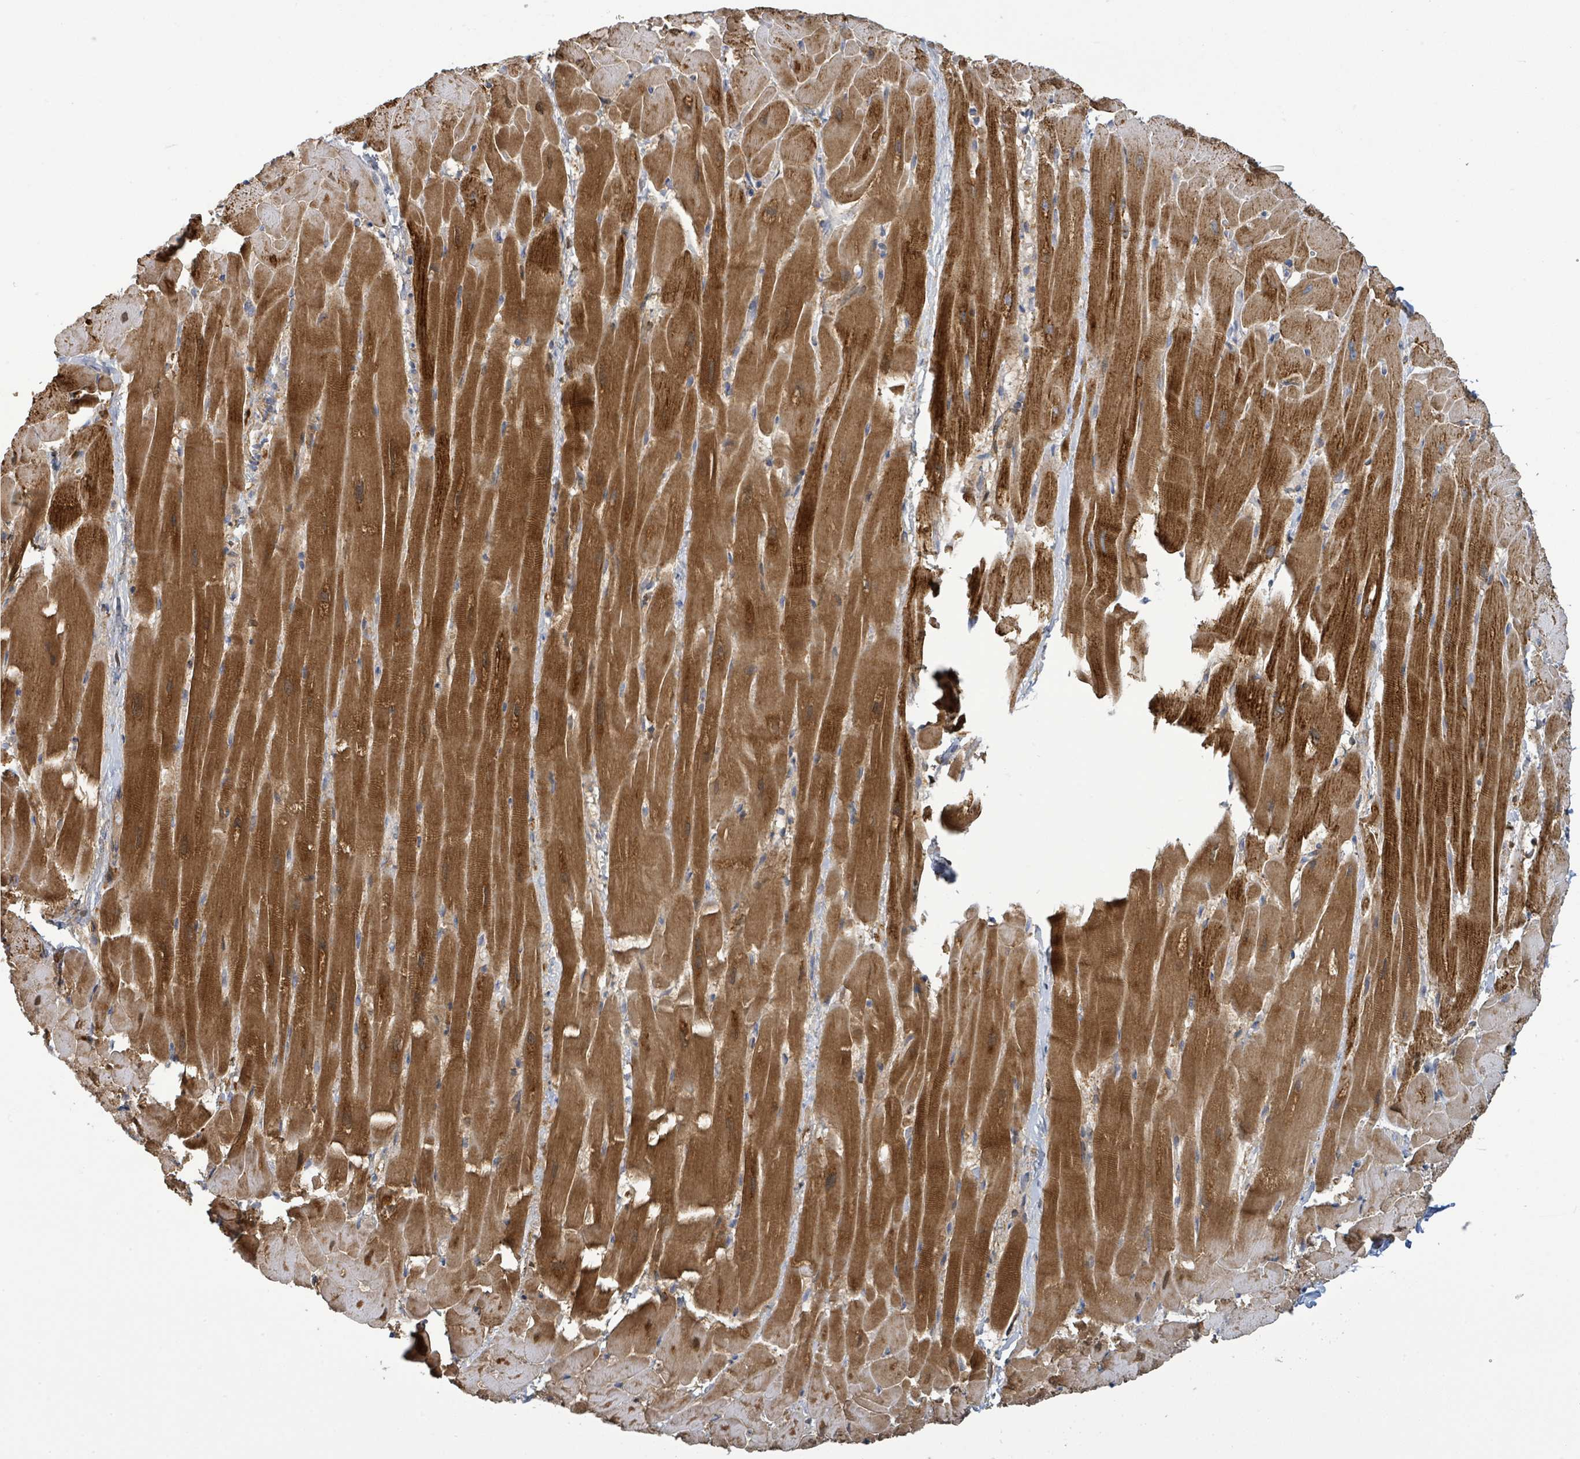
{"staining": {"intensity": "strong", "quantity": ">75%", "location": "cytoplasmic/membranous"}, "tissue": "heart muscle", "cell_type": "Cardiomyocytes", "image_type": "normal", "snomed": [{"axis": "morphology", "description": "Normal tissue, NOS"}, {"axis": "topography", "description": "Heart"}], "caption": "The image demonstrates a brown stain indicating the presence of a protein in the cytoplasmic/membranous of cardiomyocytes in heart muscle.", "gene": "SUCLG2", "patient": {"sex": "male", "age": 37}}